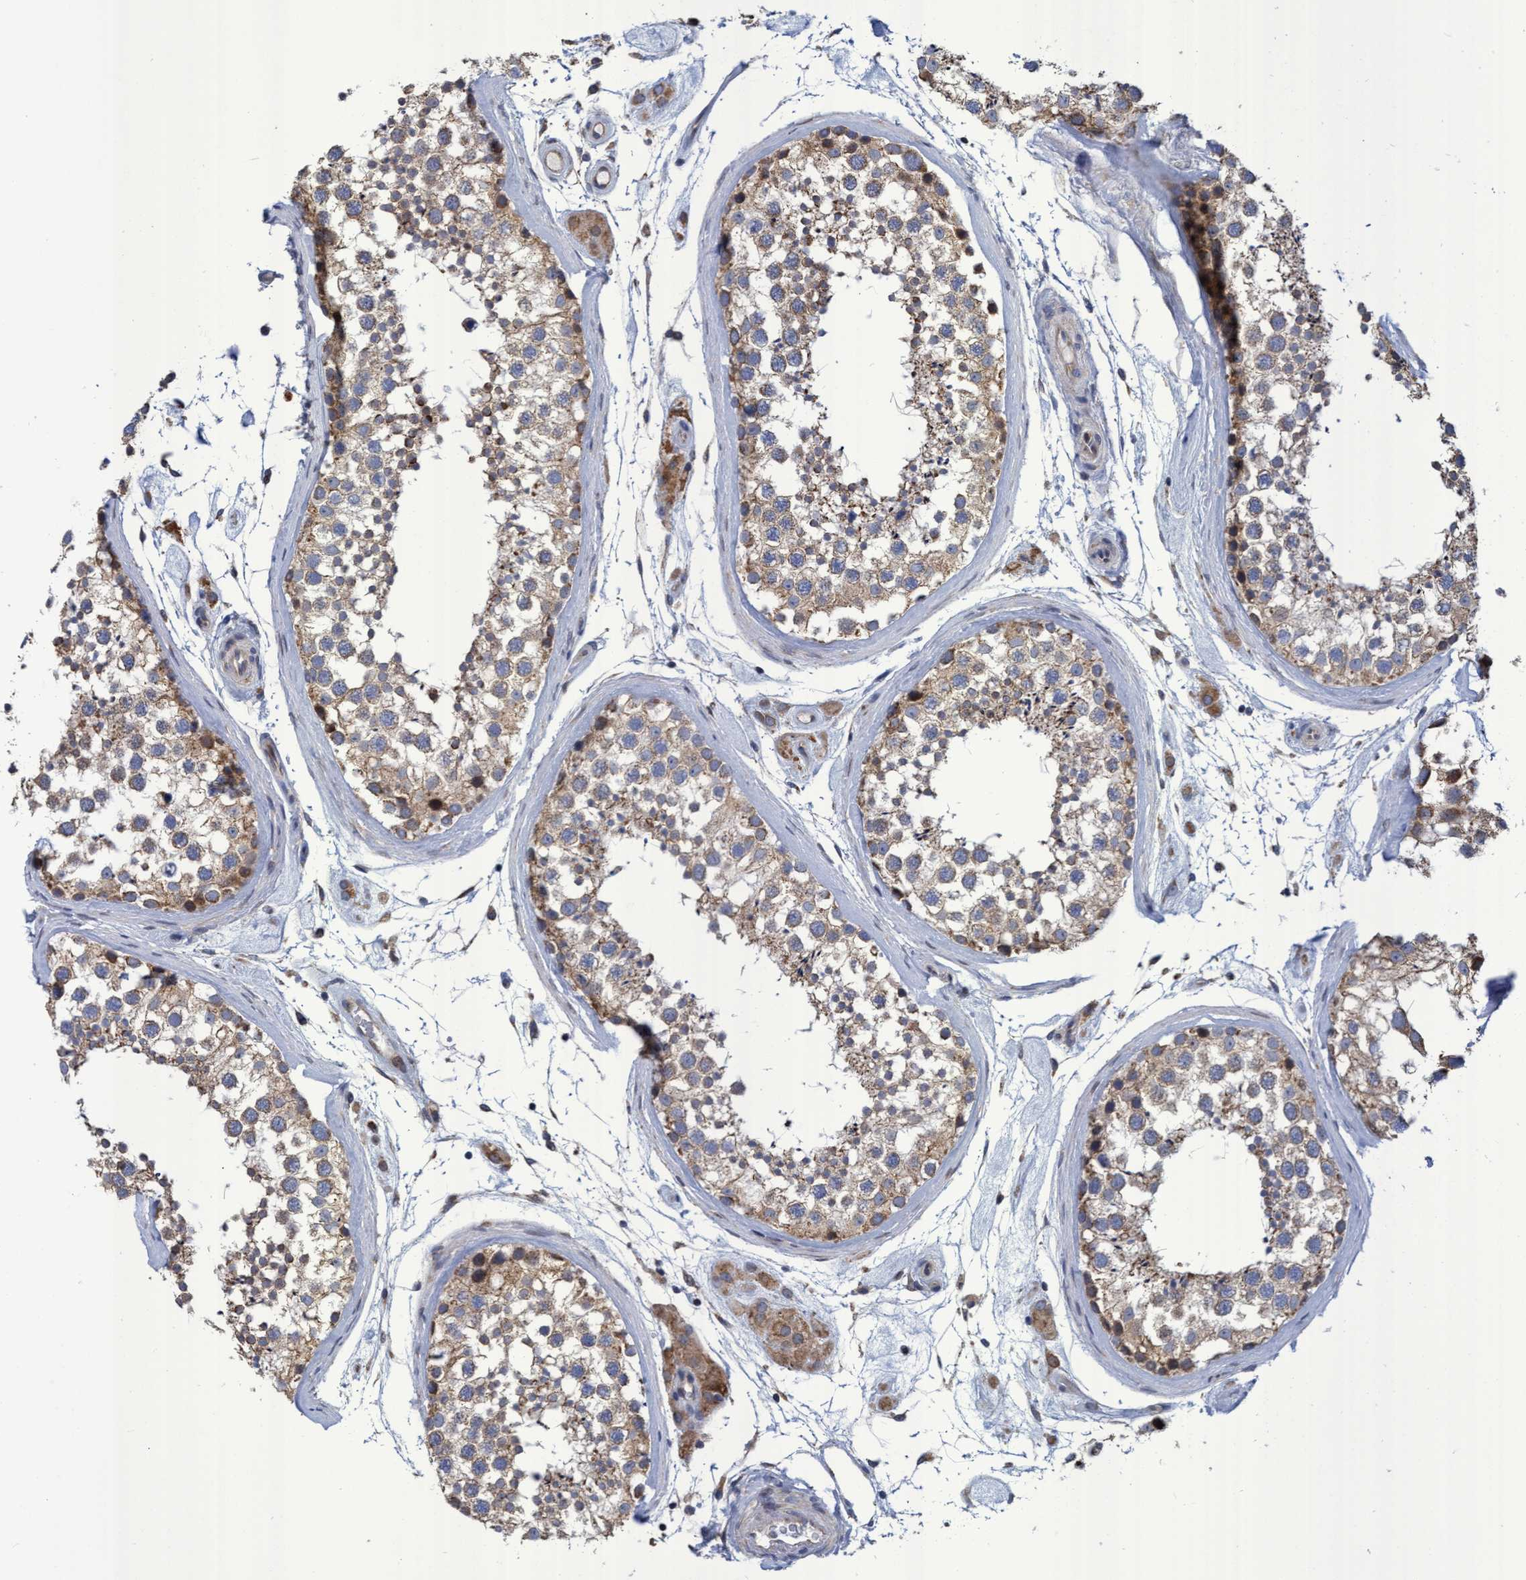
{"staining": {"intensity": "weak", "quantity": ">75%", "location": "cytoplasmic/membranous"}, "tissue": "testis", "cell_type": "Cells in seminiferous ducts", "image_type": "normal", "snomed": [{"axis": "morphology", "description": "Normal tissue, NOS"}, {"axis": "topography", "description": "Testis"}], "caption": "Immunohistochemical staining of benign human testis demonstrates >75% levels of weak cytoplasmic/membranous protein expression in about >75% of cells in seminiferous ducts. The staining was performed using DAB (3,3'-diaminobenzidine) to visualize the protein expression in brown, while the nuclei were stained in blue with hematoxylin (Magnification: 20x).", "gene": "NAT16", "patient": {"sex": "male", "age": 46}}